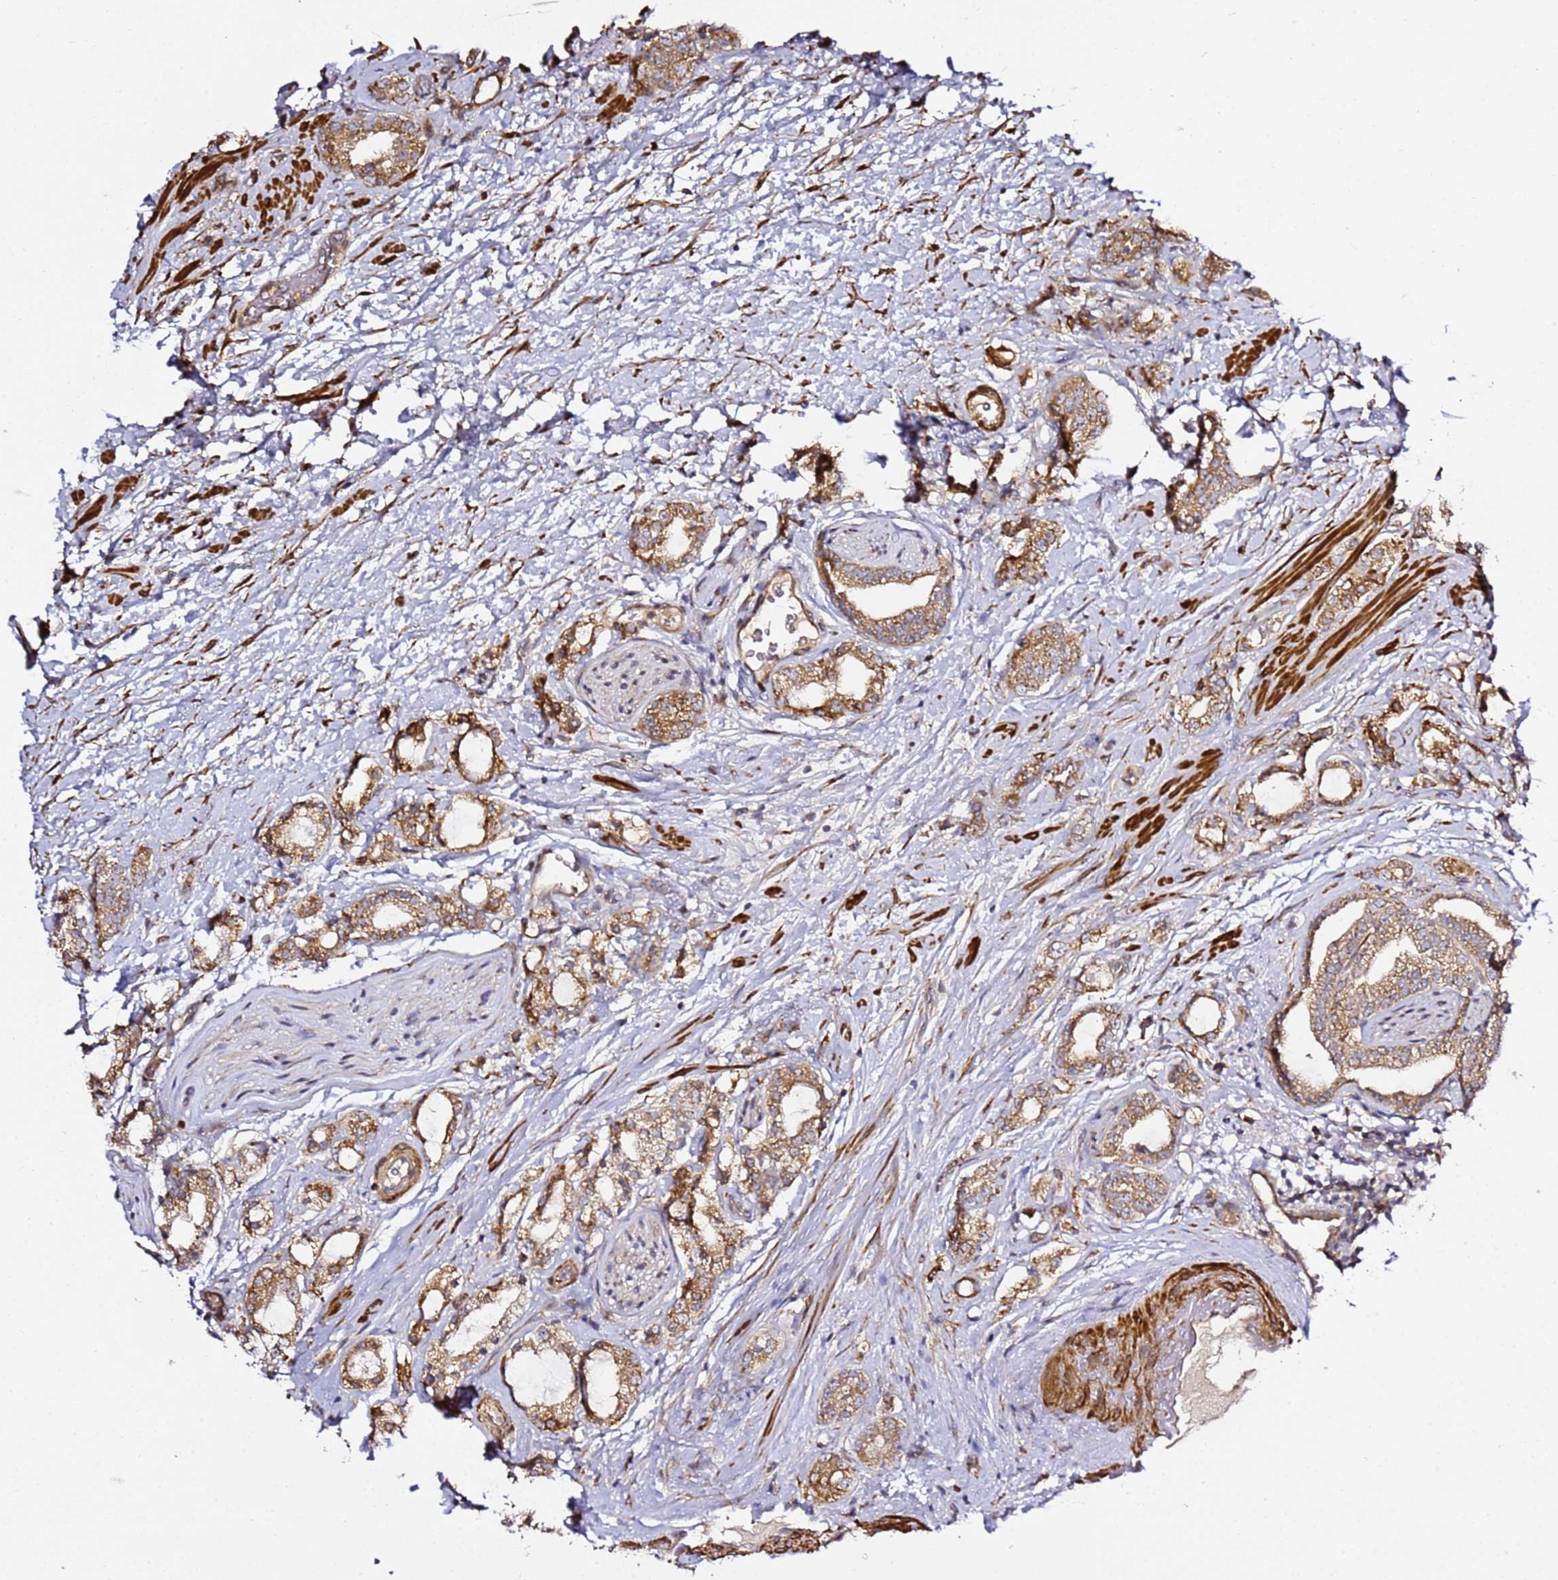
{"staining": {"intensity": "moderate", "quantity": ">75%", "location": "cytoplasmic/membranous"}, "tissue": "prostate cancer", "cell_type": "Tumor cells", "image_type": "cancer", "snomed": [{"axis": "morphology", "description": "Adenocarcinoma, High grade"}, {"axis": "topography", "description": "Prostate"}], "caption": "DAB (3,3'-diaminobenzidine) immunohistochemical staining of human prostate cancer displays moderate cytoplasmic/membranous protein staining in about >75% of tumor cells.", "gene": "PVRIG", "patient": {"sex": "male", "age": 64}}